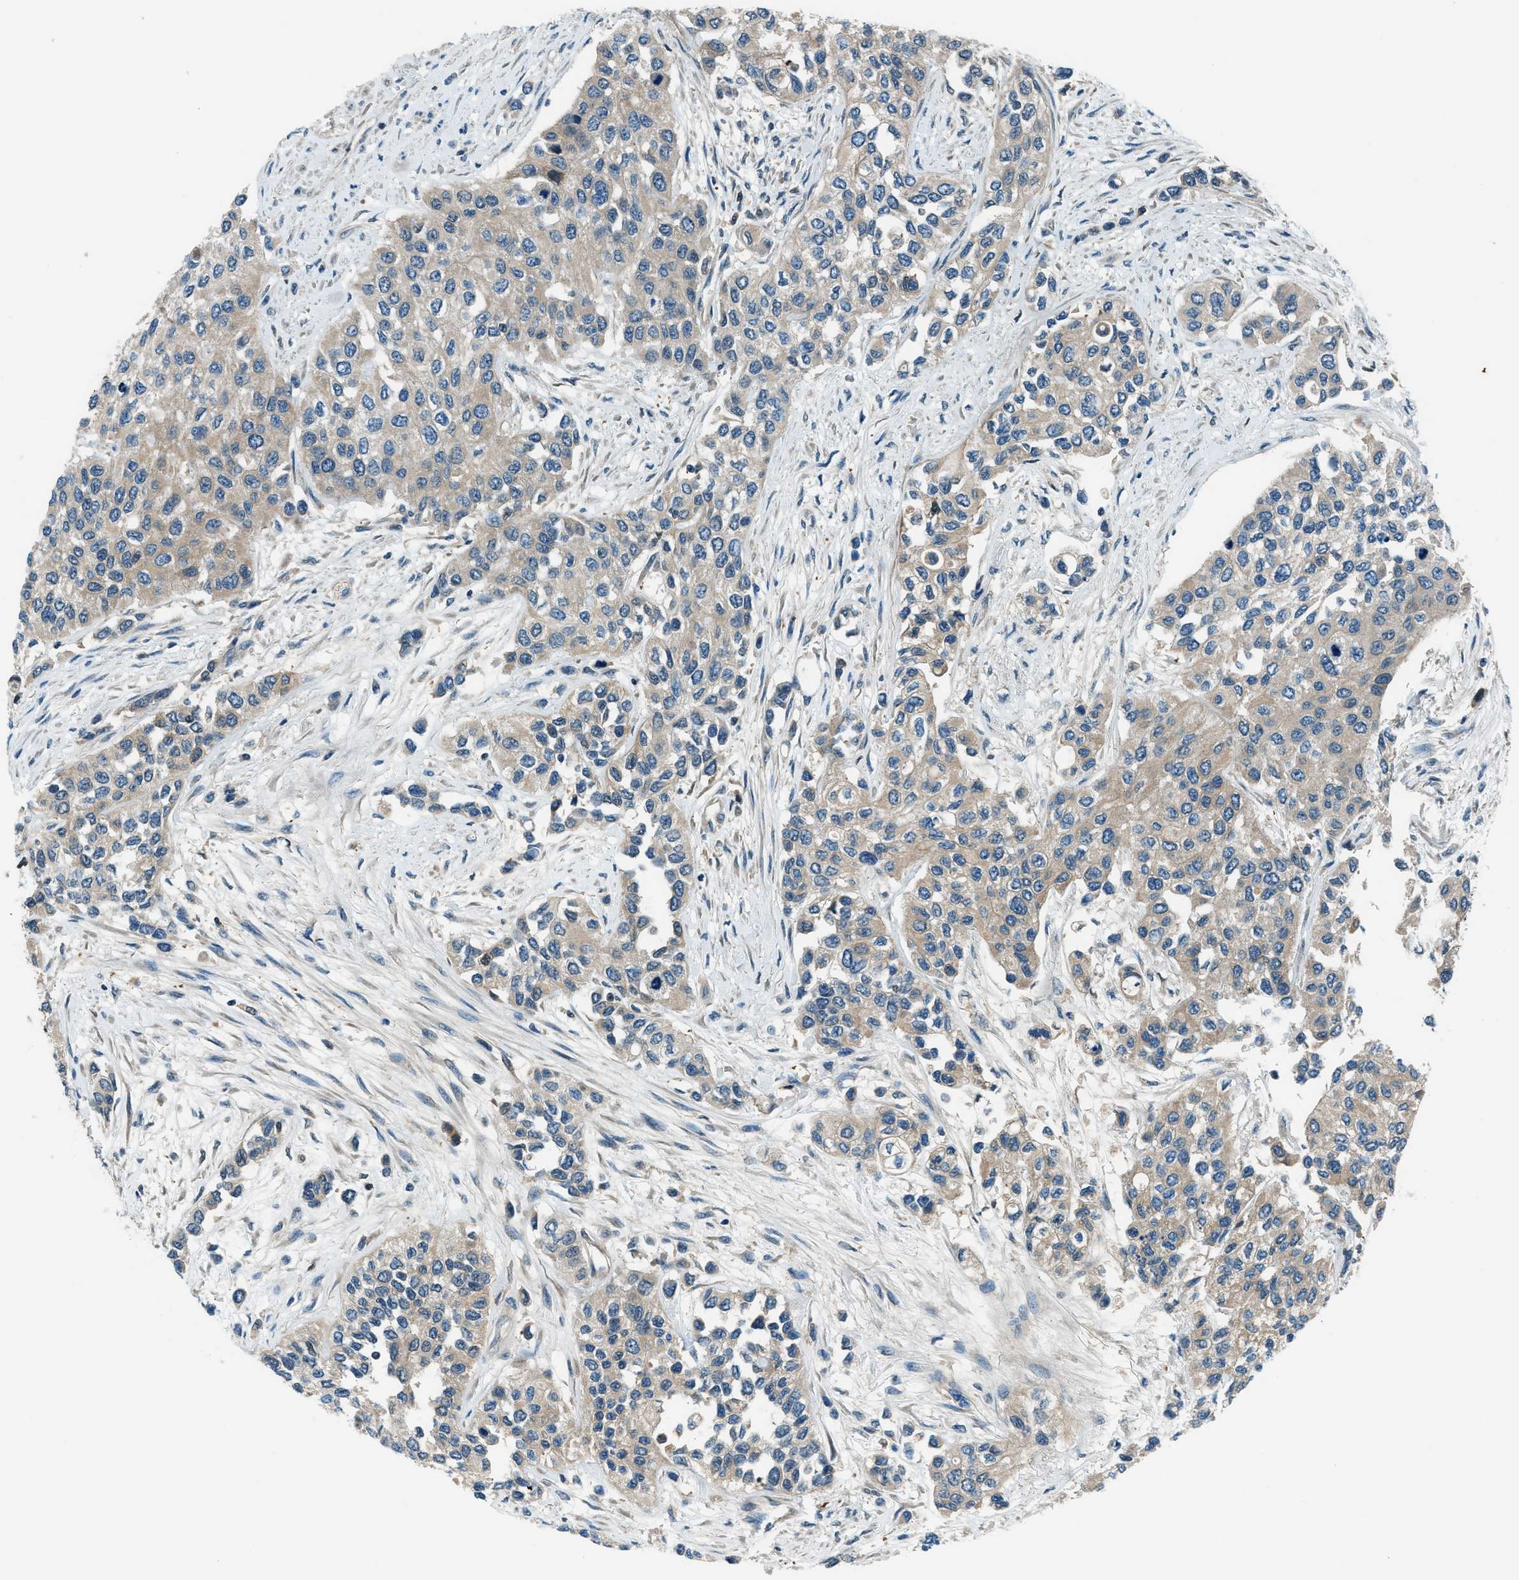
{"staining": {"intensity": "weak", "quantity": ">75%", "location": "cytoplasmic/membranous"}, "tissue": "urothelial cancer", "cell_type": "Tumor cells", "image_type": "cancer", "snomed": [{"axis": "morphology", "description": "Urothelial carcinoma, High grade"}, {"axis": "topography", "description": "Urinary bladder"}], "caption": "This image shows urothelial cancer stained with IHC to label a protein in brown. The cytoplasmic/membranous of tumor cells show weak positivity for the protein. Nuclei are counter-stained blue.", "gene": "HEBP2", "patient": {"sex": "female", "age": 56}}